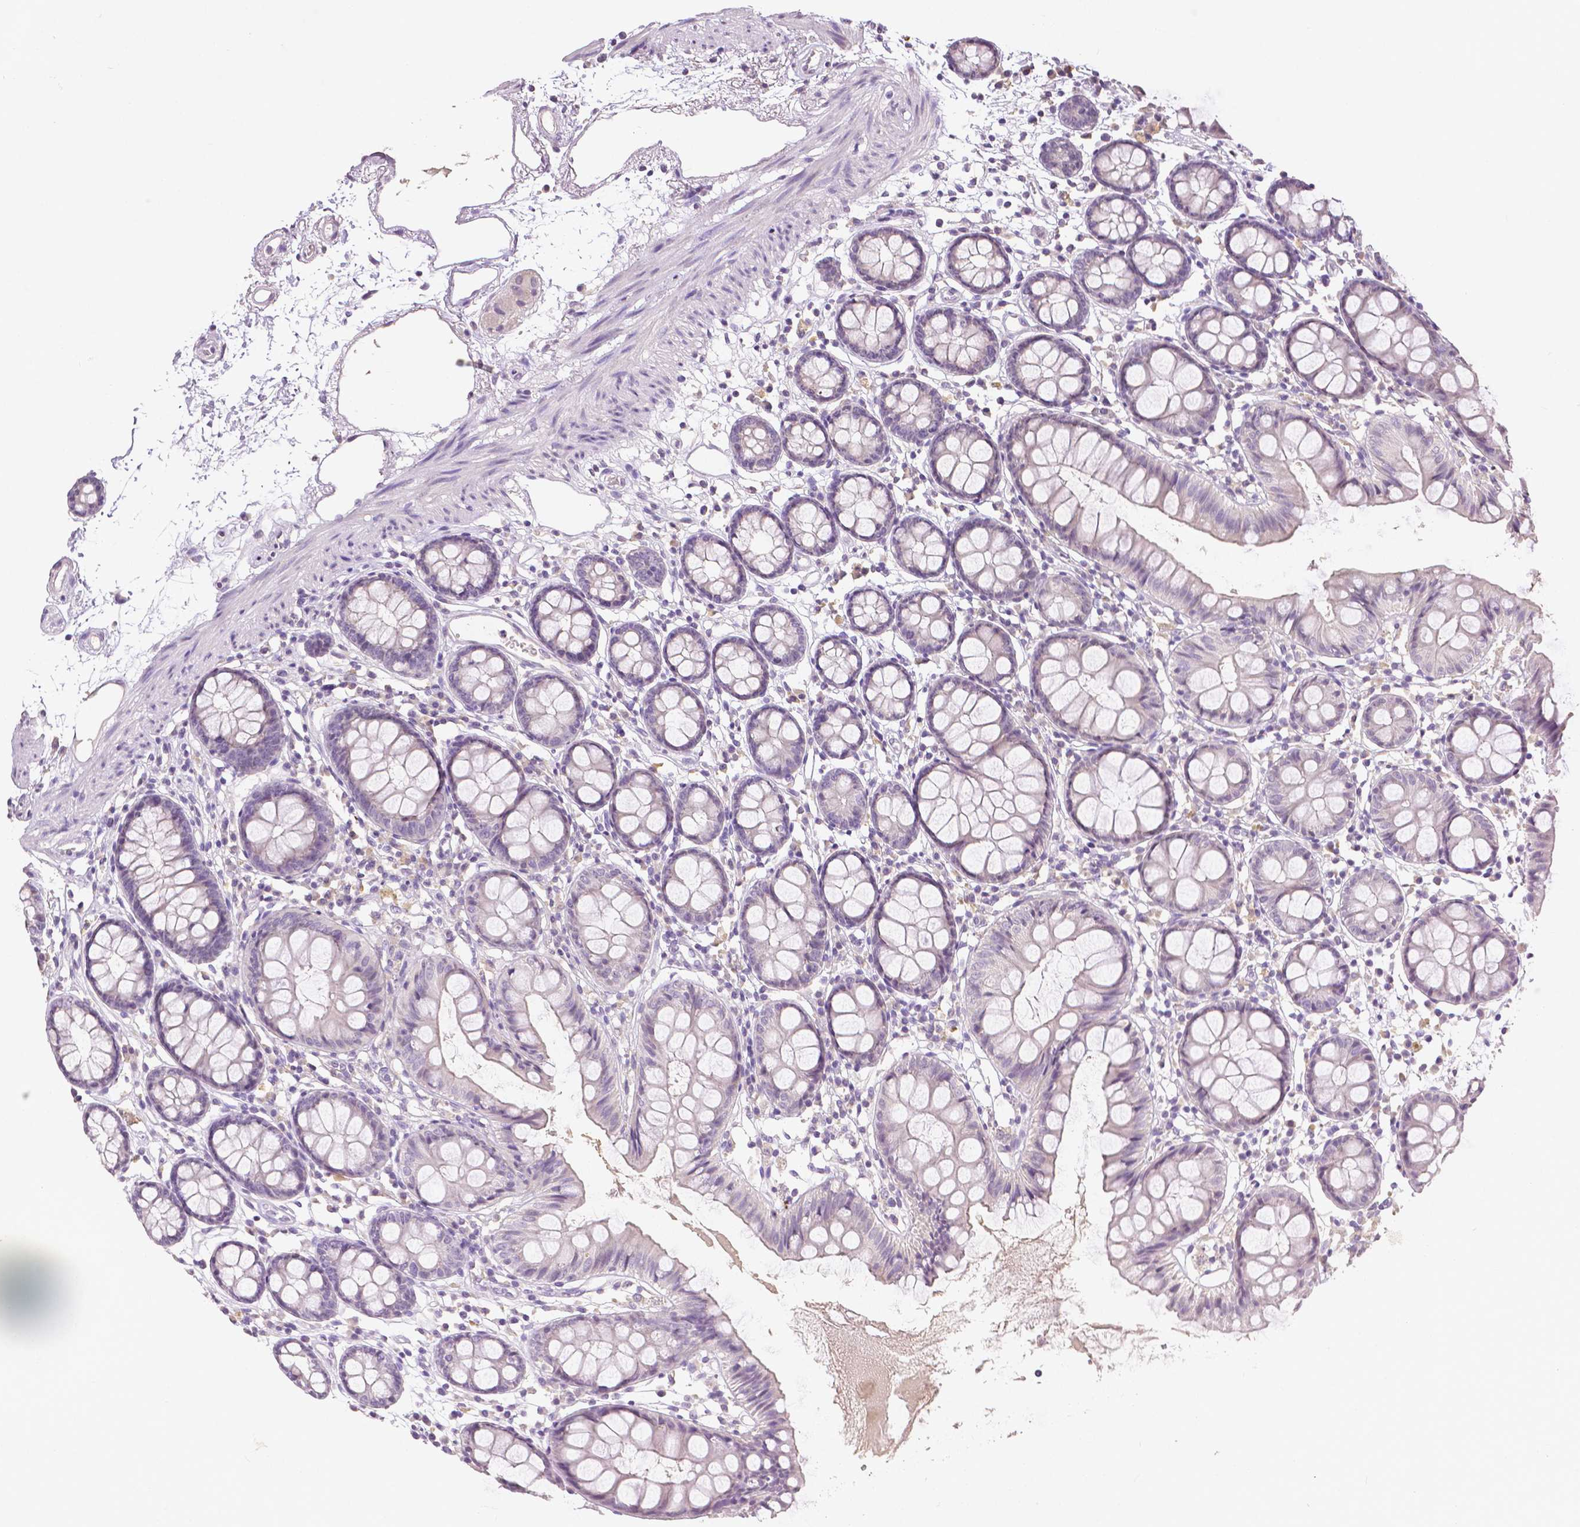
{"staining": {"intensity": "negative", "quantity": "none", "location": "none"}, "tissue": "colon", "cell_type": "Endothelial cells", "image_type": "normal", "snomed": [{"axis": "morphology", "description": "Normal tissue, NOS"}, {"axis": "topography", "description": "Colon"}], "caption": "Immunohistochemistry image of unremarkable colon: colon stained with DAB (3,3'-diaminobenzidine) displays no significant protein staining in endothelial cells.", "gene": "TGM1", "patient": {"sex": "female", "age": 84}}